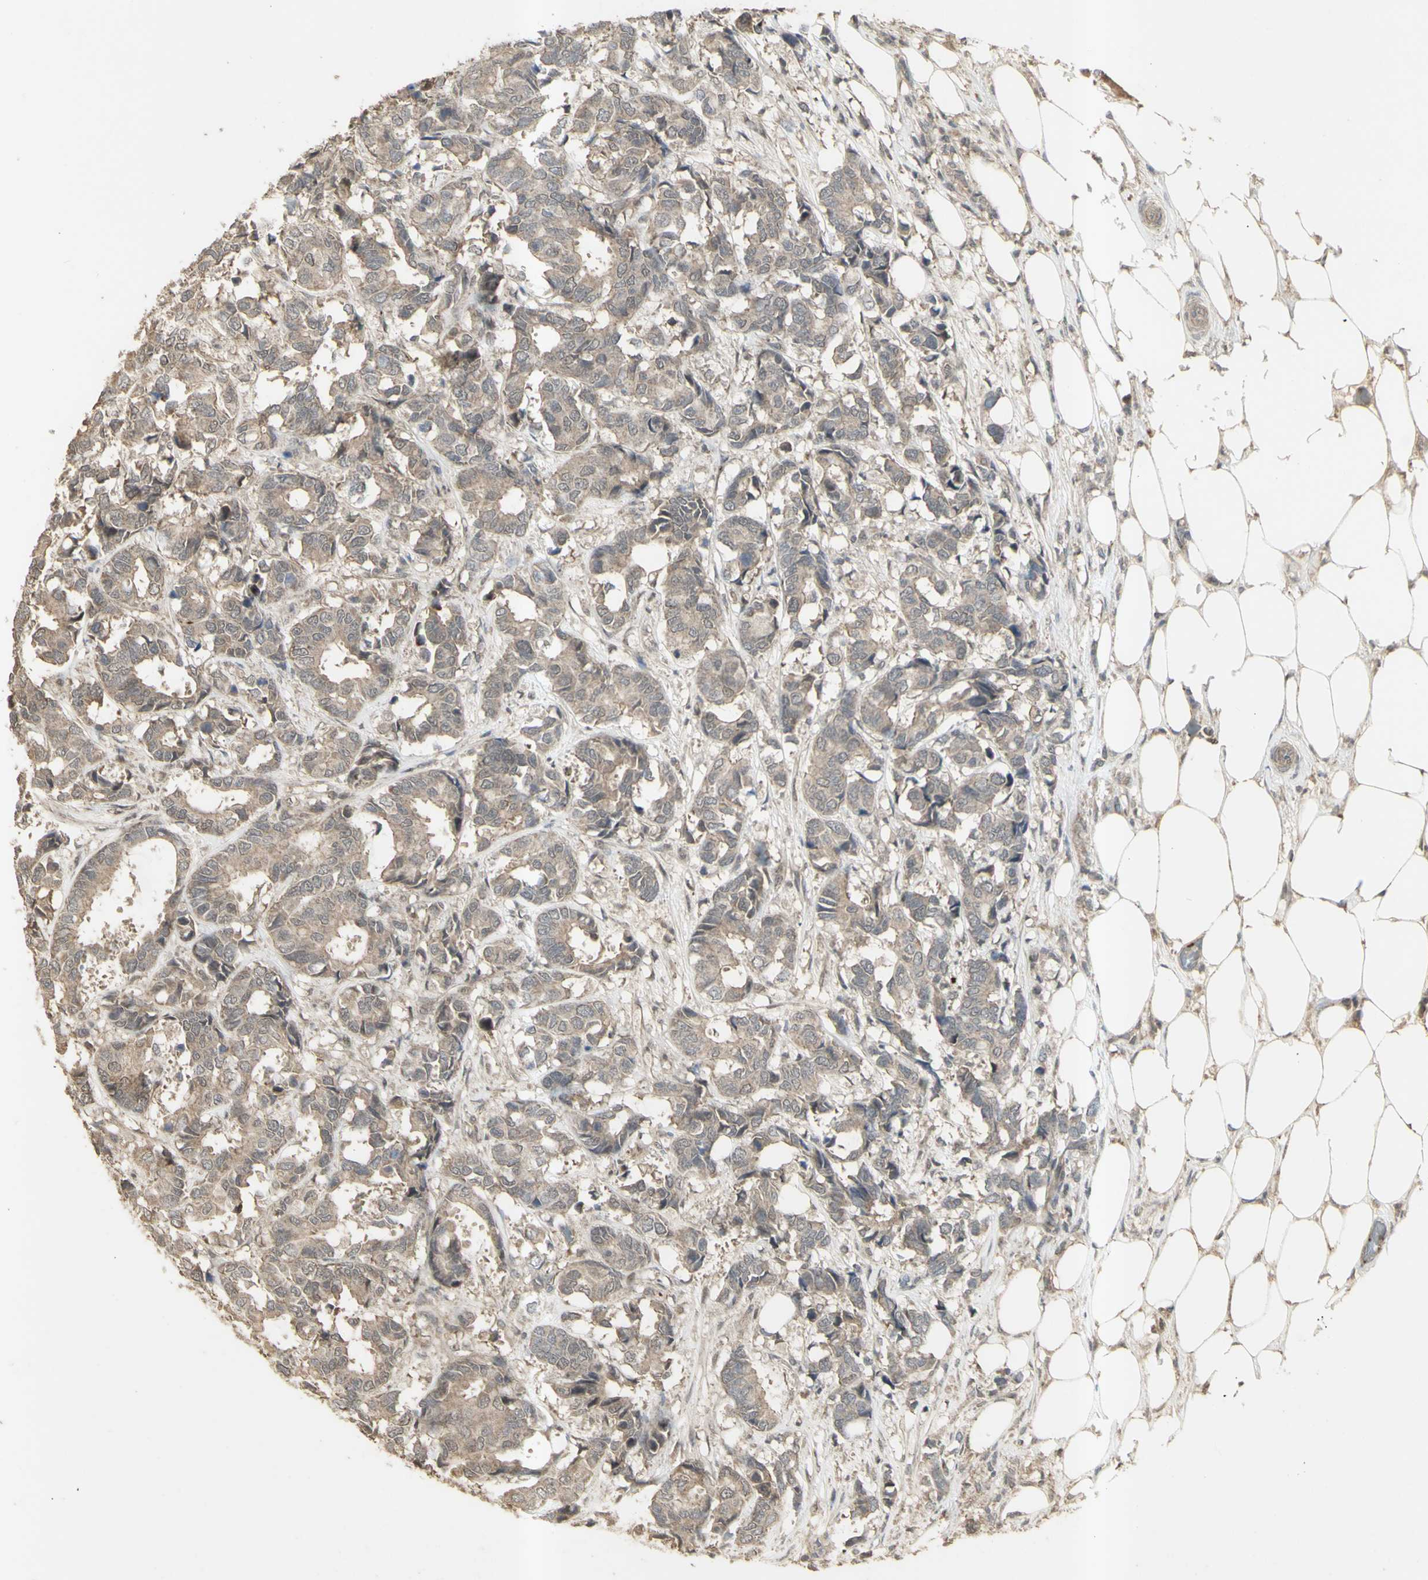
{"staining": {"intensity": "weak", "quantity": ">75%", "location": "cytoplasmic/membranous"}, "tissue": "breast cancer", "cell_type": "Tumor cells", "image_type": "cancer", "snomed": [{"axis": "morphology", "description": "Duct carcinoma"}, {"axis": "topography", "description": "Breast"}], "caption": "An image of invasive ductal carcinoma (breast) stained for a protein demonstrates weak cytoplasmic/membranous brown staining in tumor cells. (Stains: DAB (3,3'-diaminobenzidine) in brown, nuclei in blue, Microscopy: brightfield microscopy at high magnification).", "gene": "ALOX12", "patient": {"sex": "female", "age": 87}}